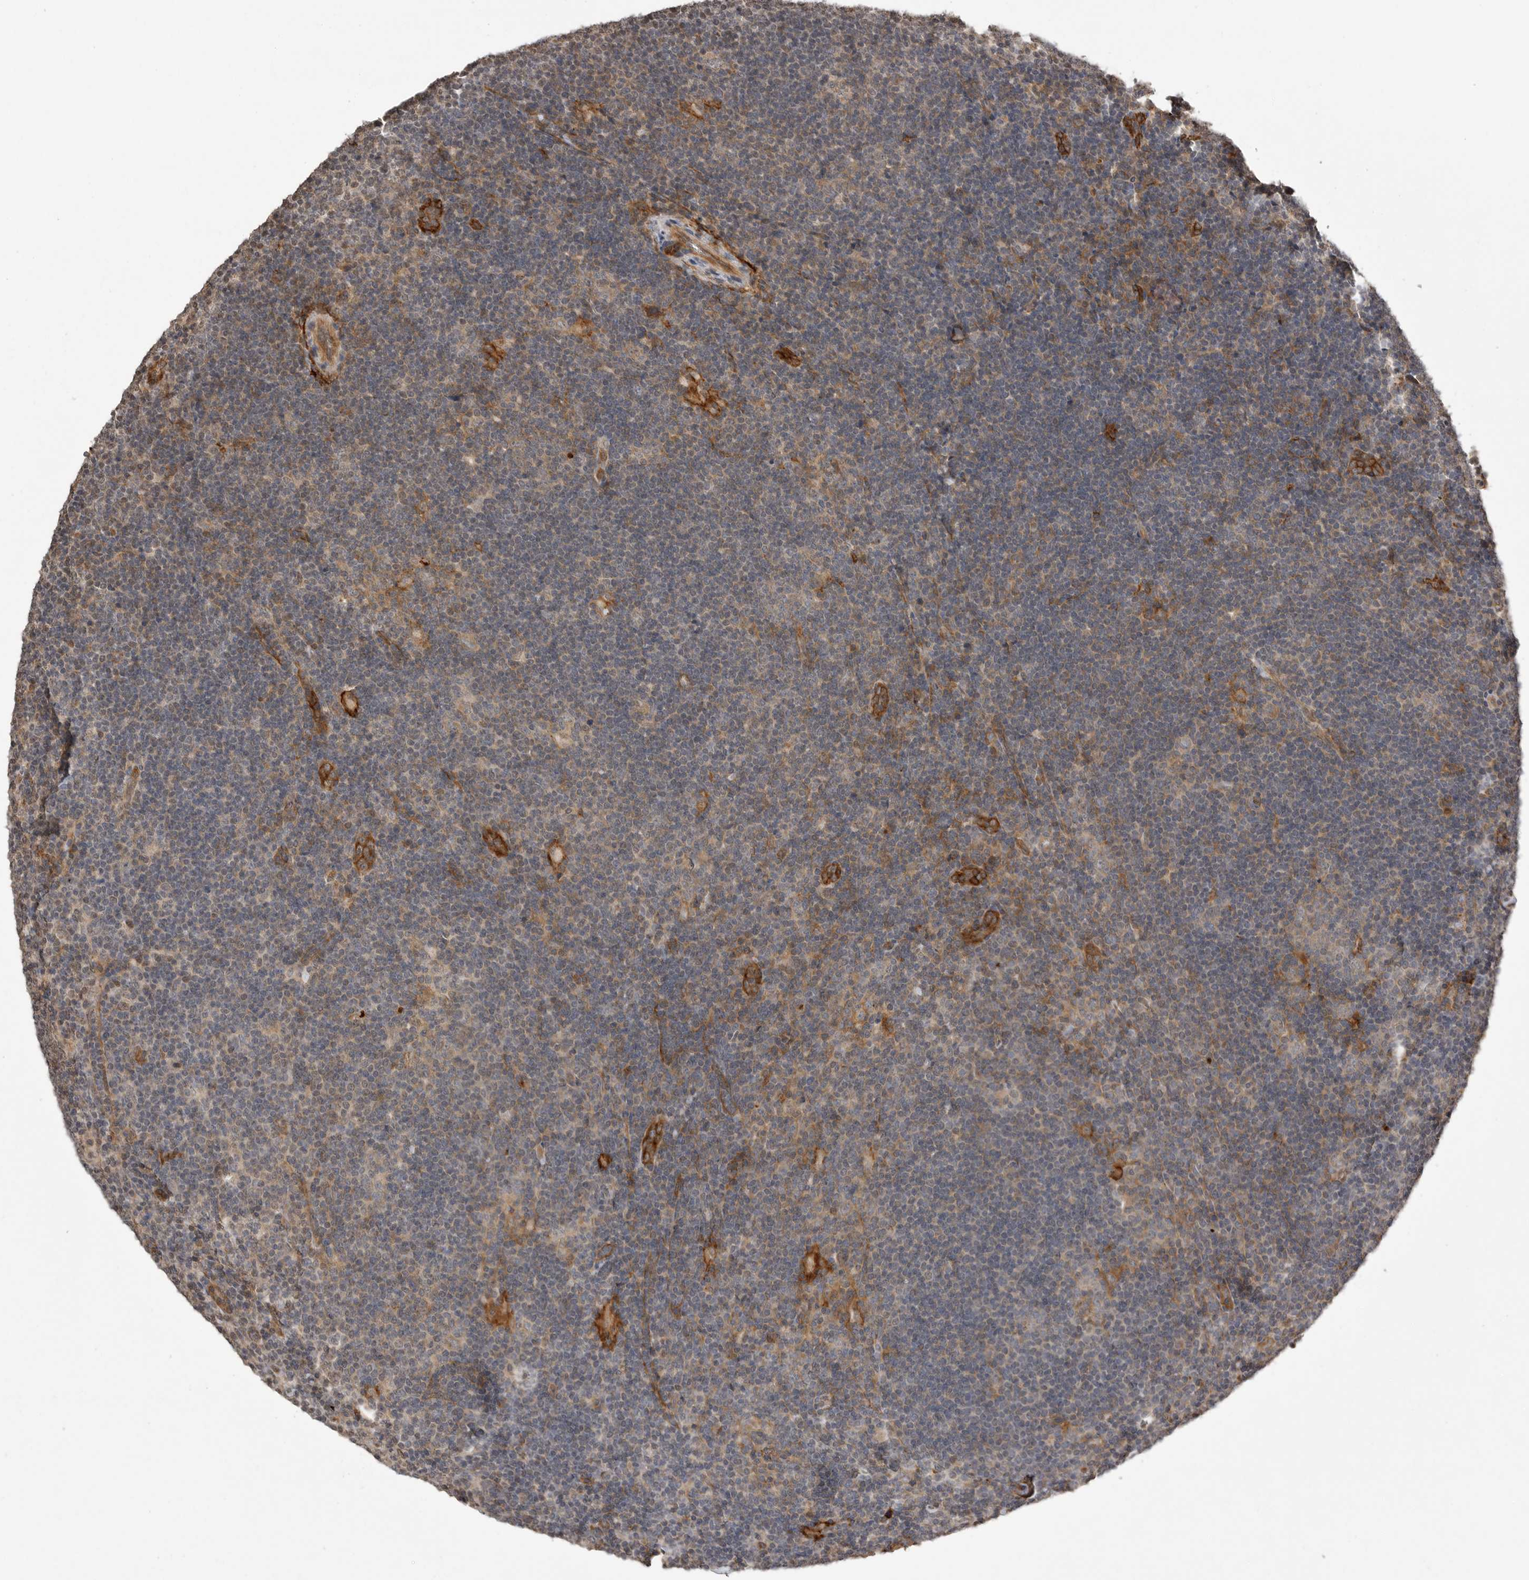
{"staining": {"intensity": "weak", "quantity": ">75%", "location": "cytoplasmic/membranous"}, "tissue": "lymphoma", "cell_type": "Tumor cells", "image_type": "cancer", "snomed": [{"axis": "morphology", "description": "Hodgkin's disease, NOS"}, {"axis": "topography", "description": "Lymph node"}], "caption": "Weak cytoplasmic/membranous positivity for a protein is seen in about >75% of tumor cells of lymphoma using immunohistochemistry.", "gene": "NECTIN1", "patient": {"sex": "female", "age": 57}}